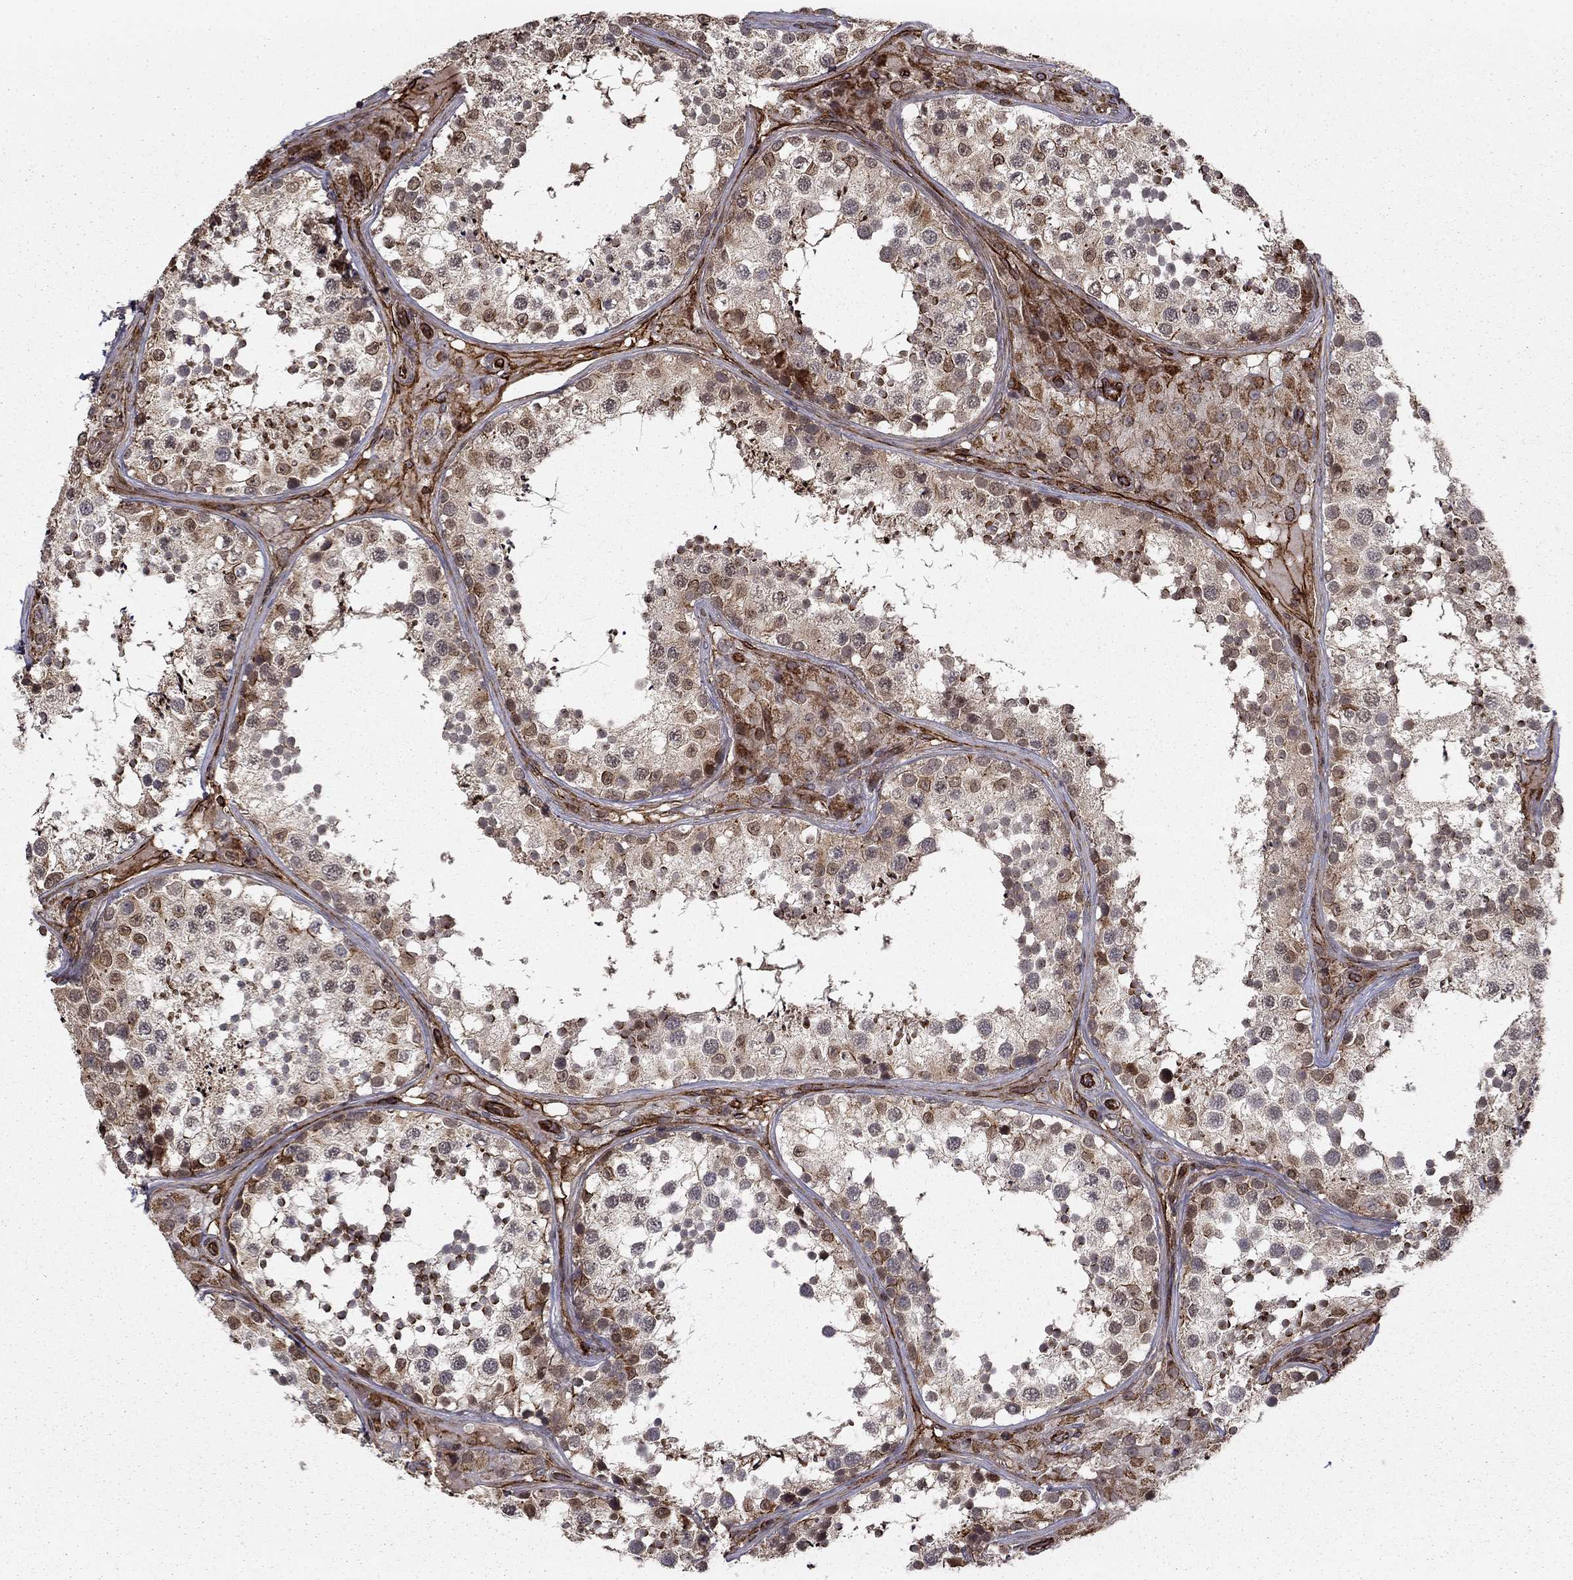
{"staining": {"intensity": "strong", "quantity": "<25%", "location": "cytoplasmic/membranous,nuclear"}, "tissue": "testis", "cell_type": "Cells in seminiferous ducts", "image_type": "normal", "snomed": [{"axis": "morphology", "description": "Normal tissue, NOS"}, {"axis": "topography", "description": "Testis"}], "caption": "This micrograph displays normal testis stained with immunohistochemistry to label a protein in brown. The cytoplasmic/membranous,nuclear of cells in seminiferous ducts show strong positivity for the protein. Nuclei are counter-stained blue.", "gene": "ADM", "patient": {"sex": "male", "age": 34}}